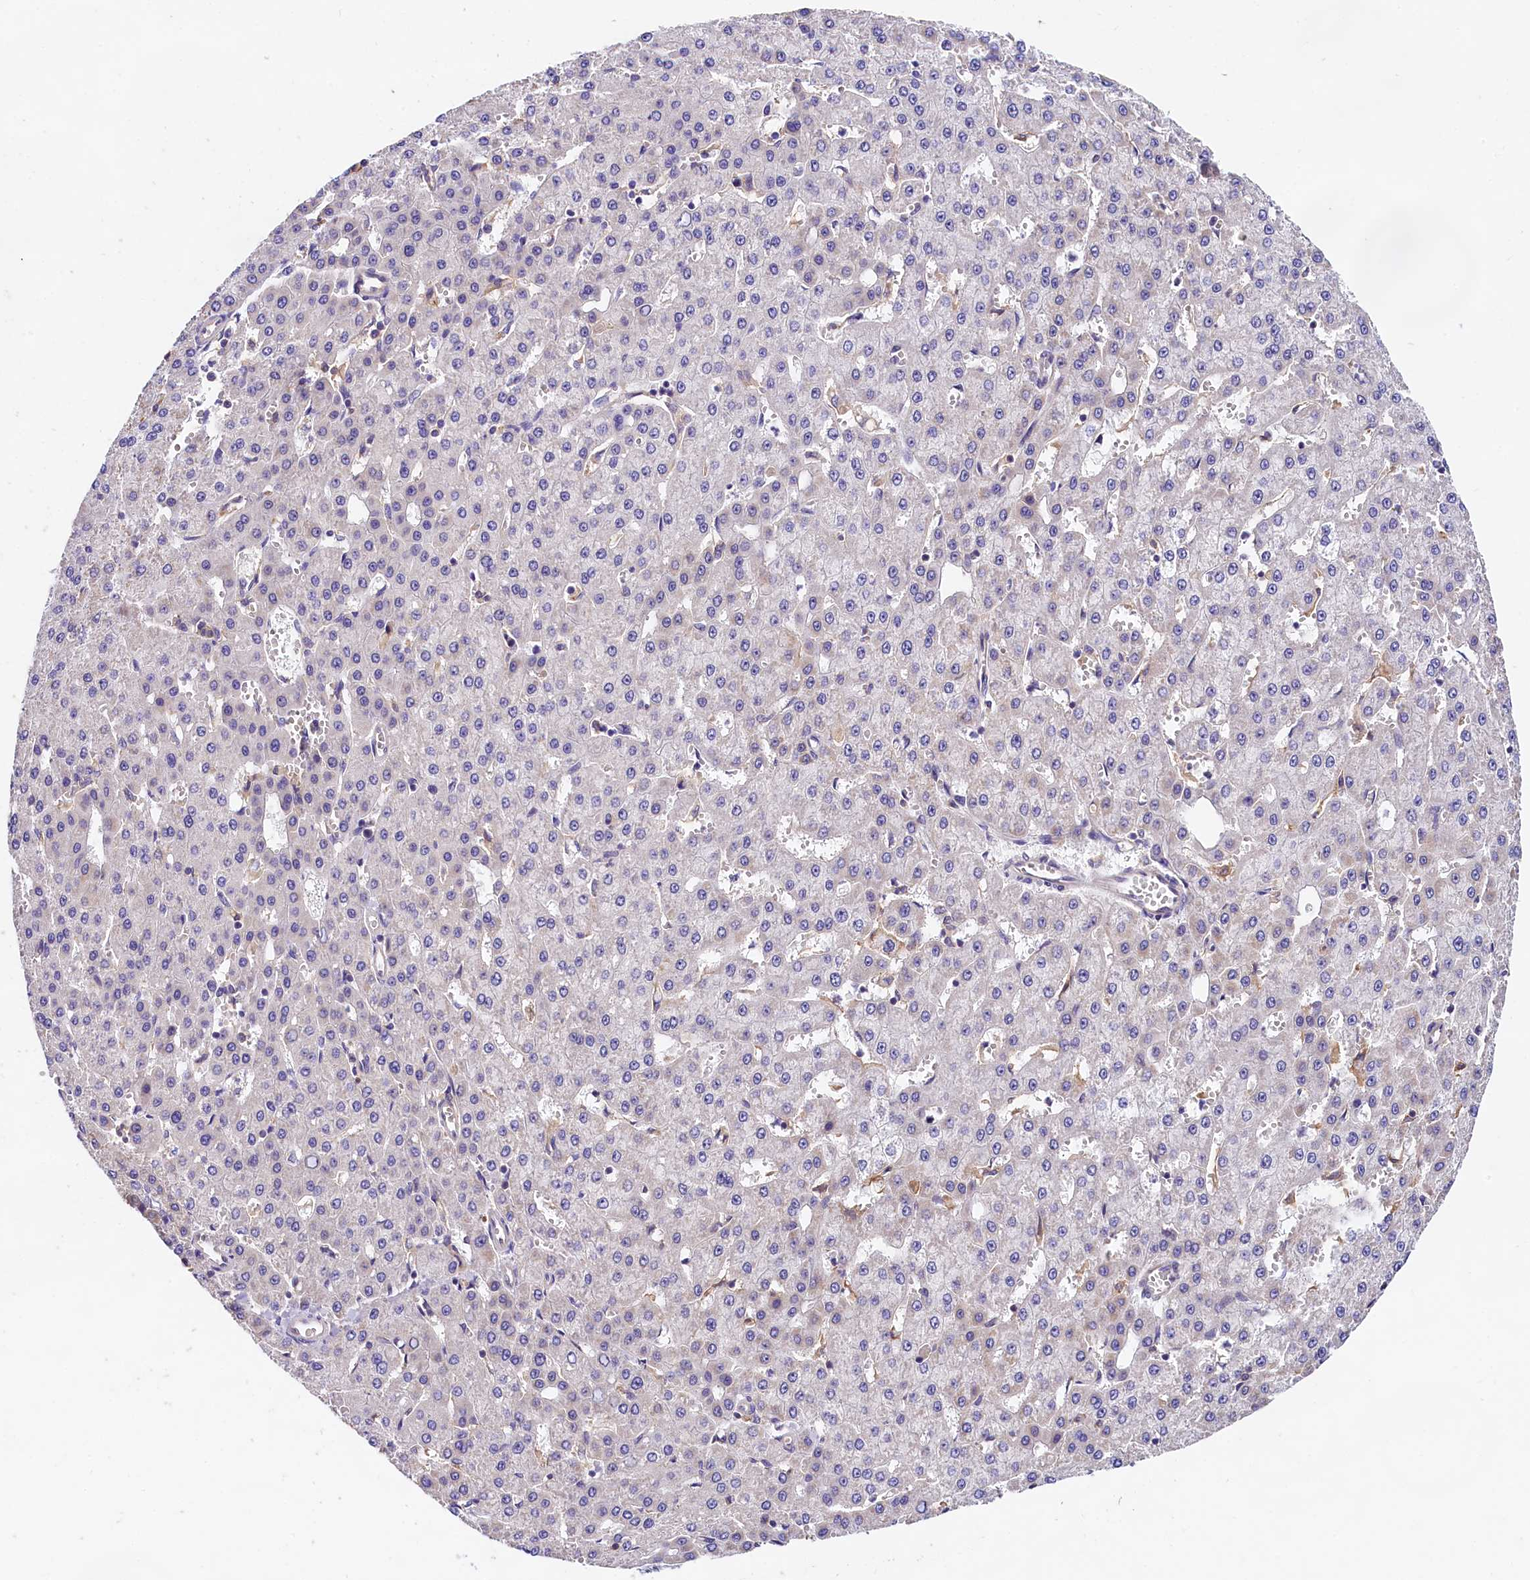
{"staining": {"intensity": "negative", "quantity": "none", "location": "none"}, "tissue": "liver cancer", "cell_type": "Tumor cells", "image_type": "cancer", "snomed": [{"axis": "morphology", "description": "Carcinoma, Hepatocellular, NOS"}, {"axis": "topography", "description": "Liver"}], "caption": "Immunohistochemical staining of hepatocellular carcinoma (liver) reveals no significant positivity in tumor cells.", "gene": "OAS3", "patient": {"sex": "male", "age": 47}}